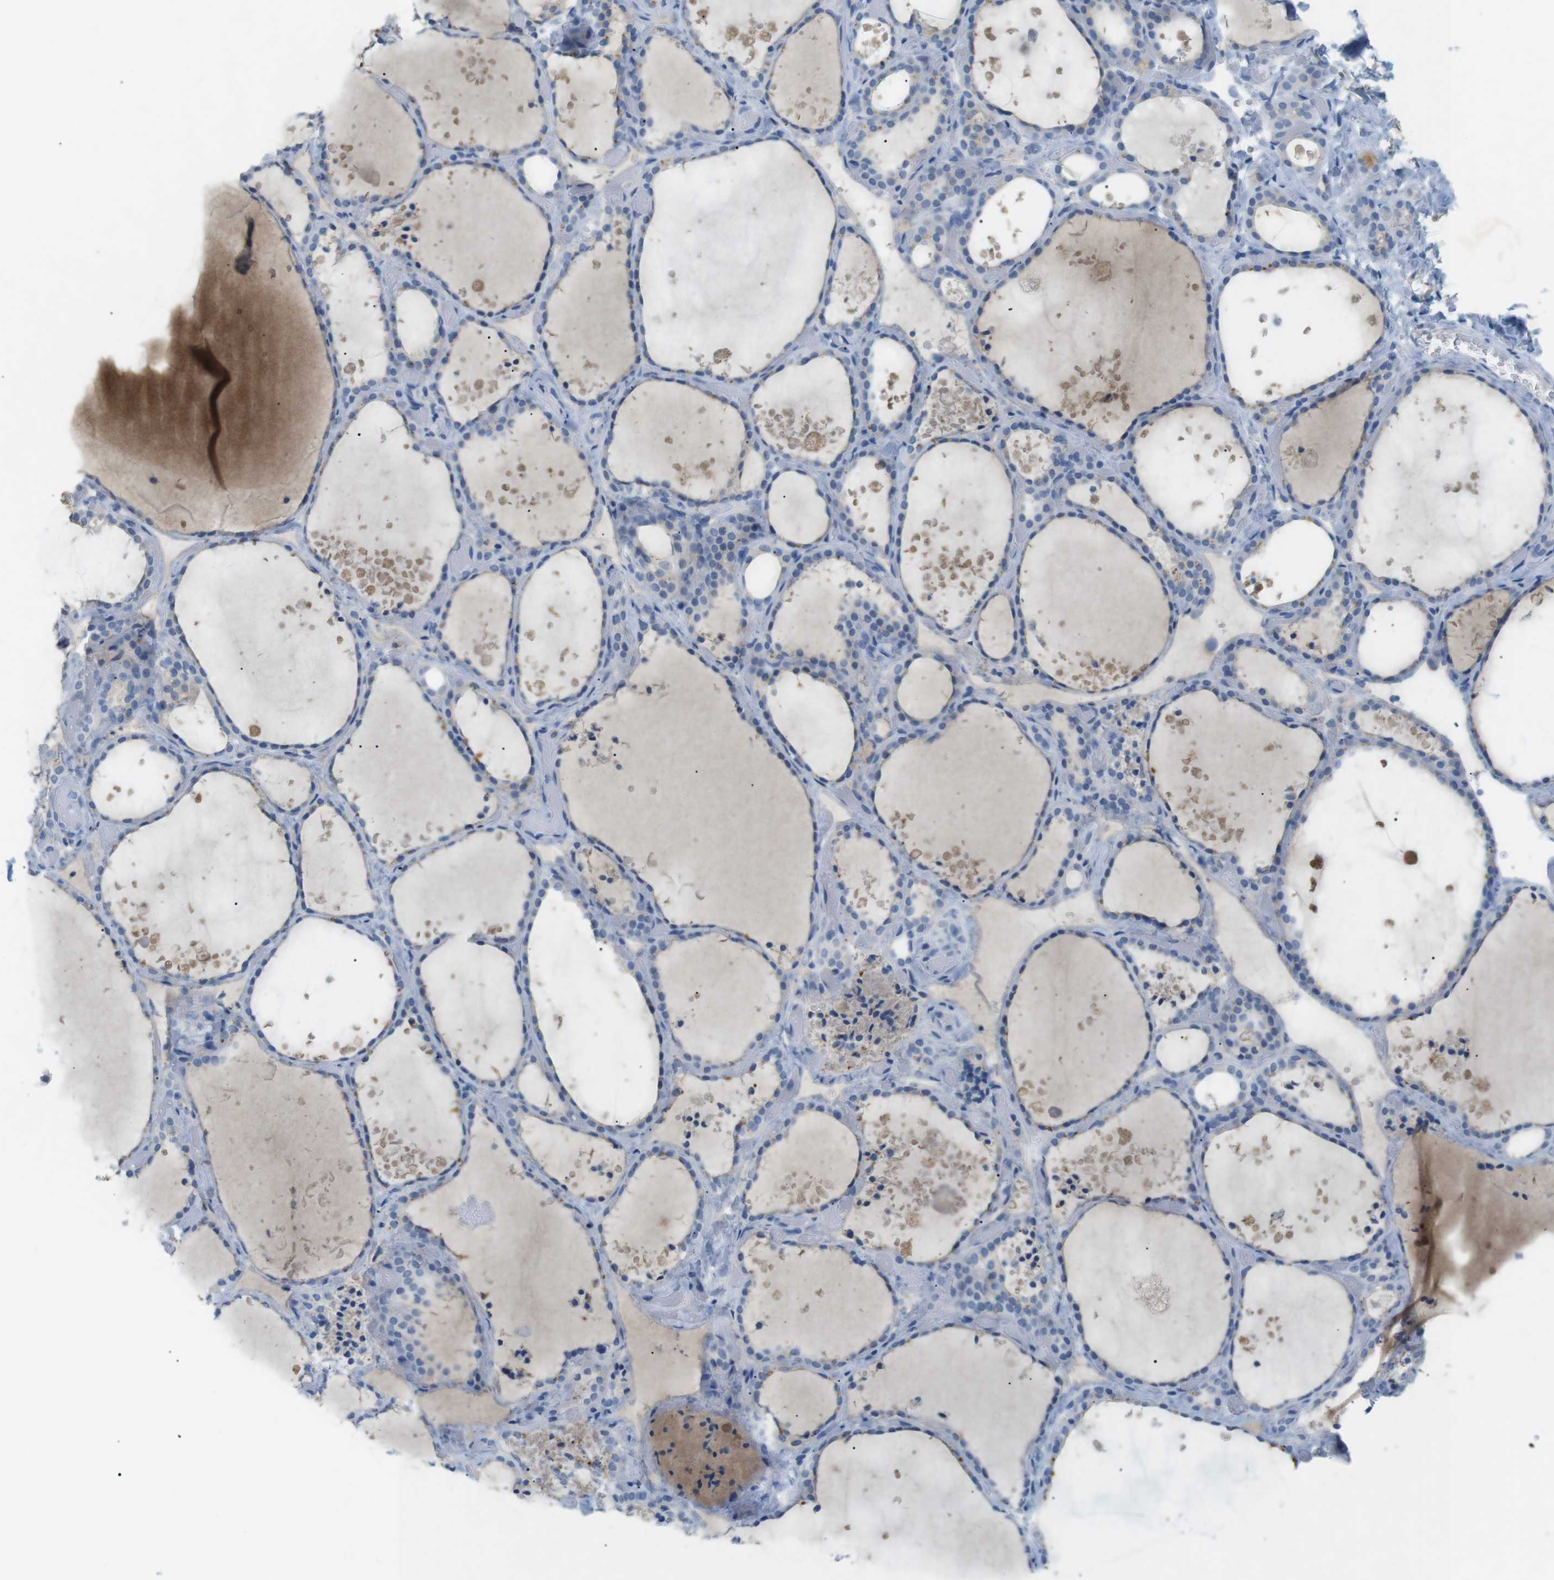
{"staining": {"intensity": "weak", "quantity": "<25%", "location": "cytoplasmic/membranous"}, "tissue": "thyroid gland", "cell_type": "Glandular cells", "image_type": "normal", "snomed": [{"axis": "morphology", "description": "Normal tissue, NOS"}, {"axis": "topography", "description": "Thyroid gland"}], "caption": "This photomicrograph is of unremarkable thyroid gland stained with immunohistochemistry (IHC) to label a protein in brown with the nuclei are counter-stained blue. There is no staining in glandular cells. (DAB (3,3'-diaminobenzidine) immunohistochemistry (IHC) visualized using brightfield microscopy, high magnification).", "gene": "SALL4", "patient": {"sex": "female", "age": 44}}